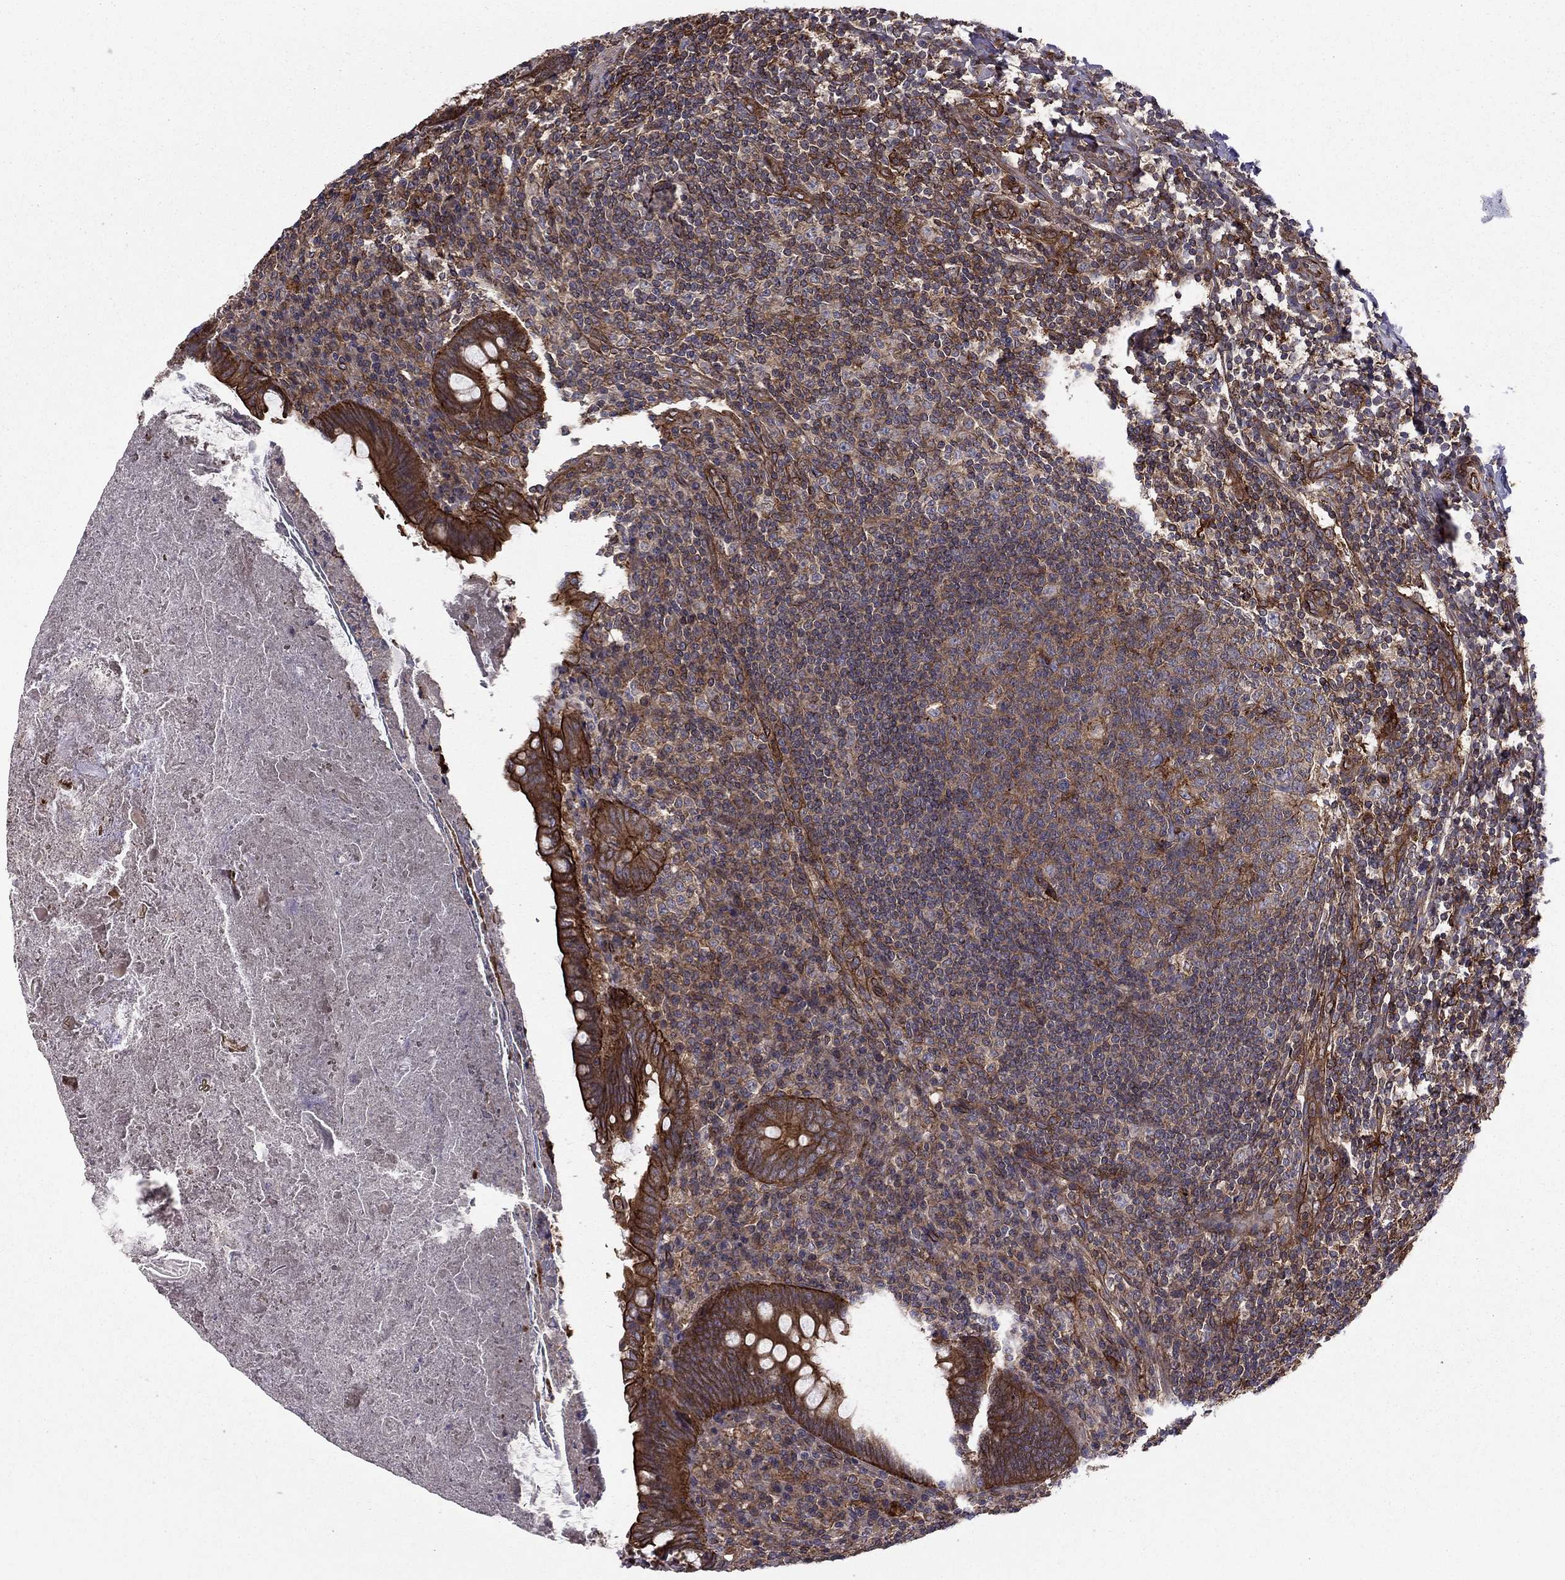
{"staining": {"intensity": "strong", "quantity": "25%-75%", "location": "cytoplasmic/membranous"}, "tissue": "appendix", "cell_type": "Glandular cells", "image_type": "normal", "snomed": [{"axis": "morphology", "description": "Normal tissue, NOS"}, {"axis": "topography", "description": "Appendix"}], "caption": "IHC histopathology image of unremarkable appendix: human appendix stained using IHC displays high levels of strong protein expression localized specifically in the cytoplasmic/membranous of glandular cells, appearing as a cytoplasmic/membranous brown color.", "gene": "SHMT1", "patient": {"sex": "male", "age": 47}}